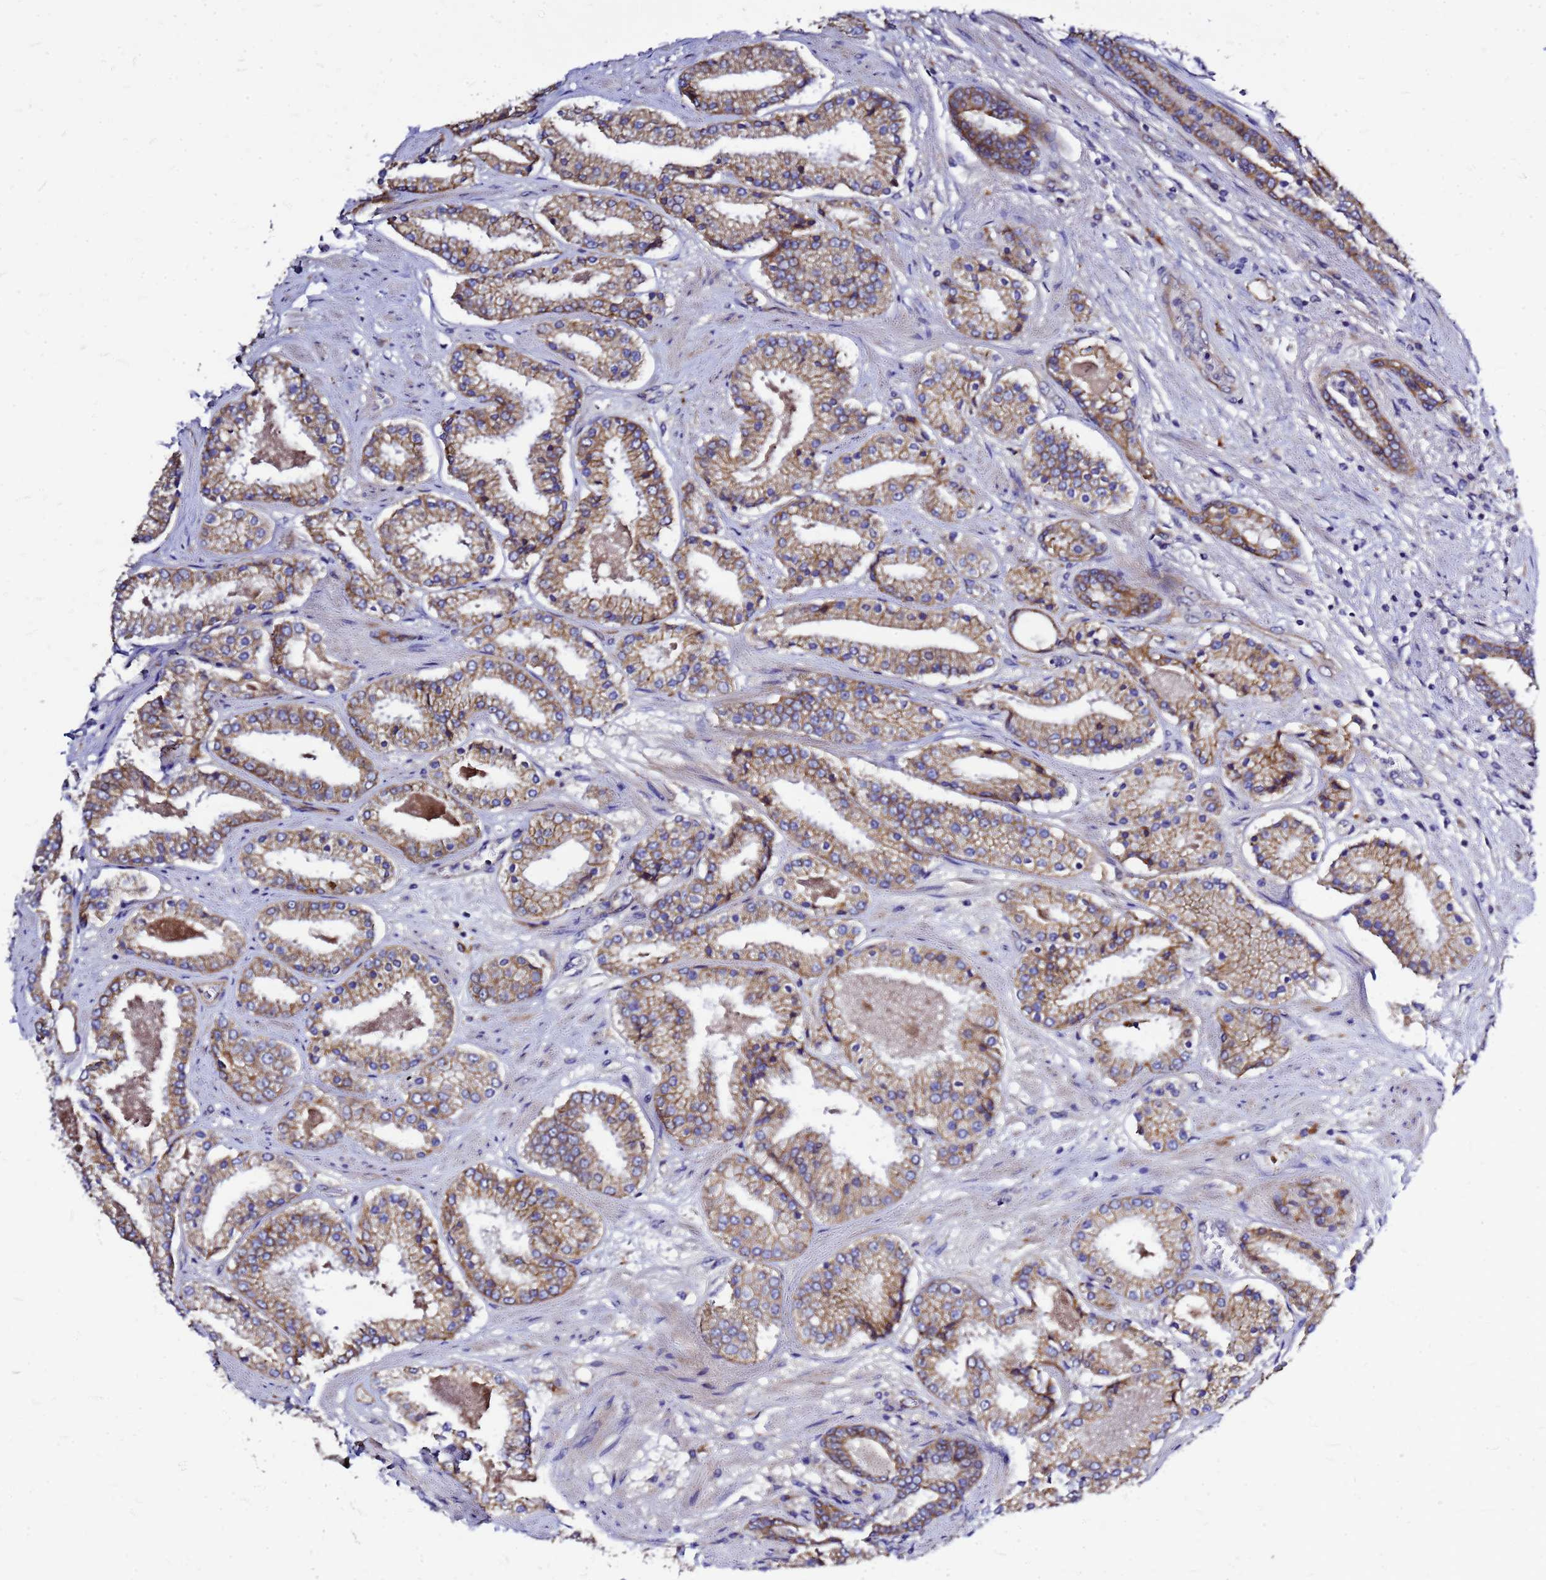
{"staining": {"intensity": "moderate", "quantity": ">75%", "location": "cytoplasmic/membranous"}, "tissue": "prostate cancer", "cell_type": "Tumor cells", "image_type": "cancer", "snomed": [{"axis": "morphology", "description": "Adenocarcinoma, High grade"}, {"axis": "topography", "description": "Prostate"}], "caption": "Adenocarcinoma (high-grade) (prostate) tissue displays moderate cytoplasmic/membranous positivity in approximately >75% of tumor cells, visualized by immunohistochemistry.", "gene": "FBXW5", "patient": {"sex": "male", "age": 63}}